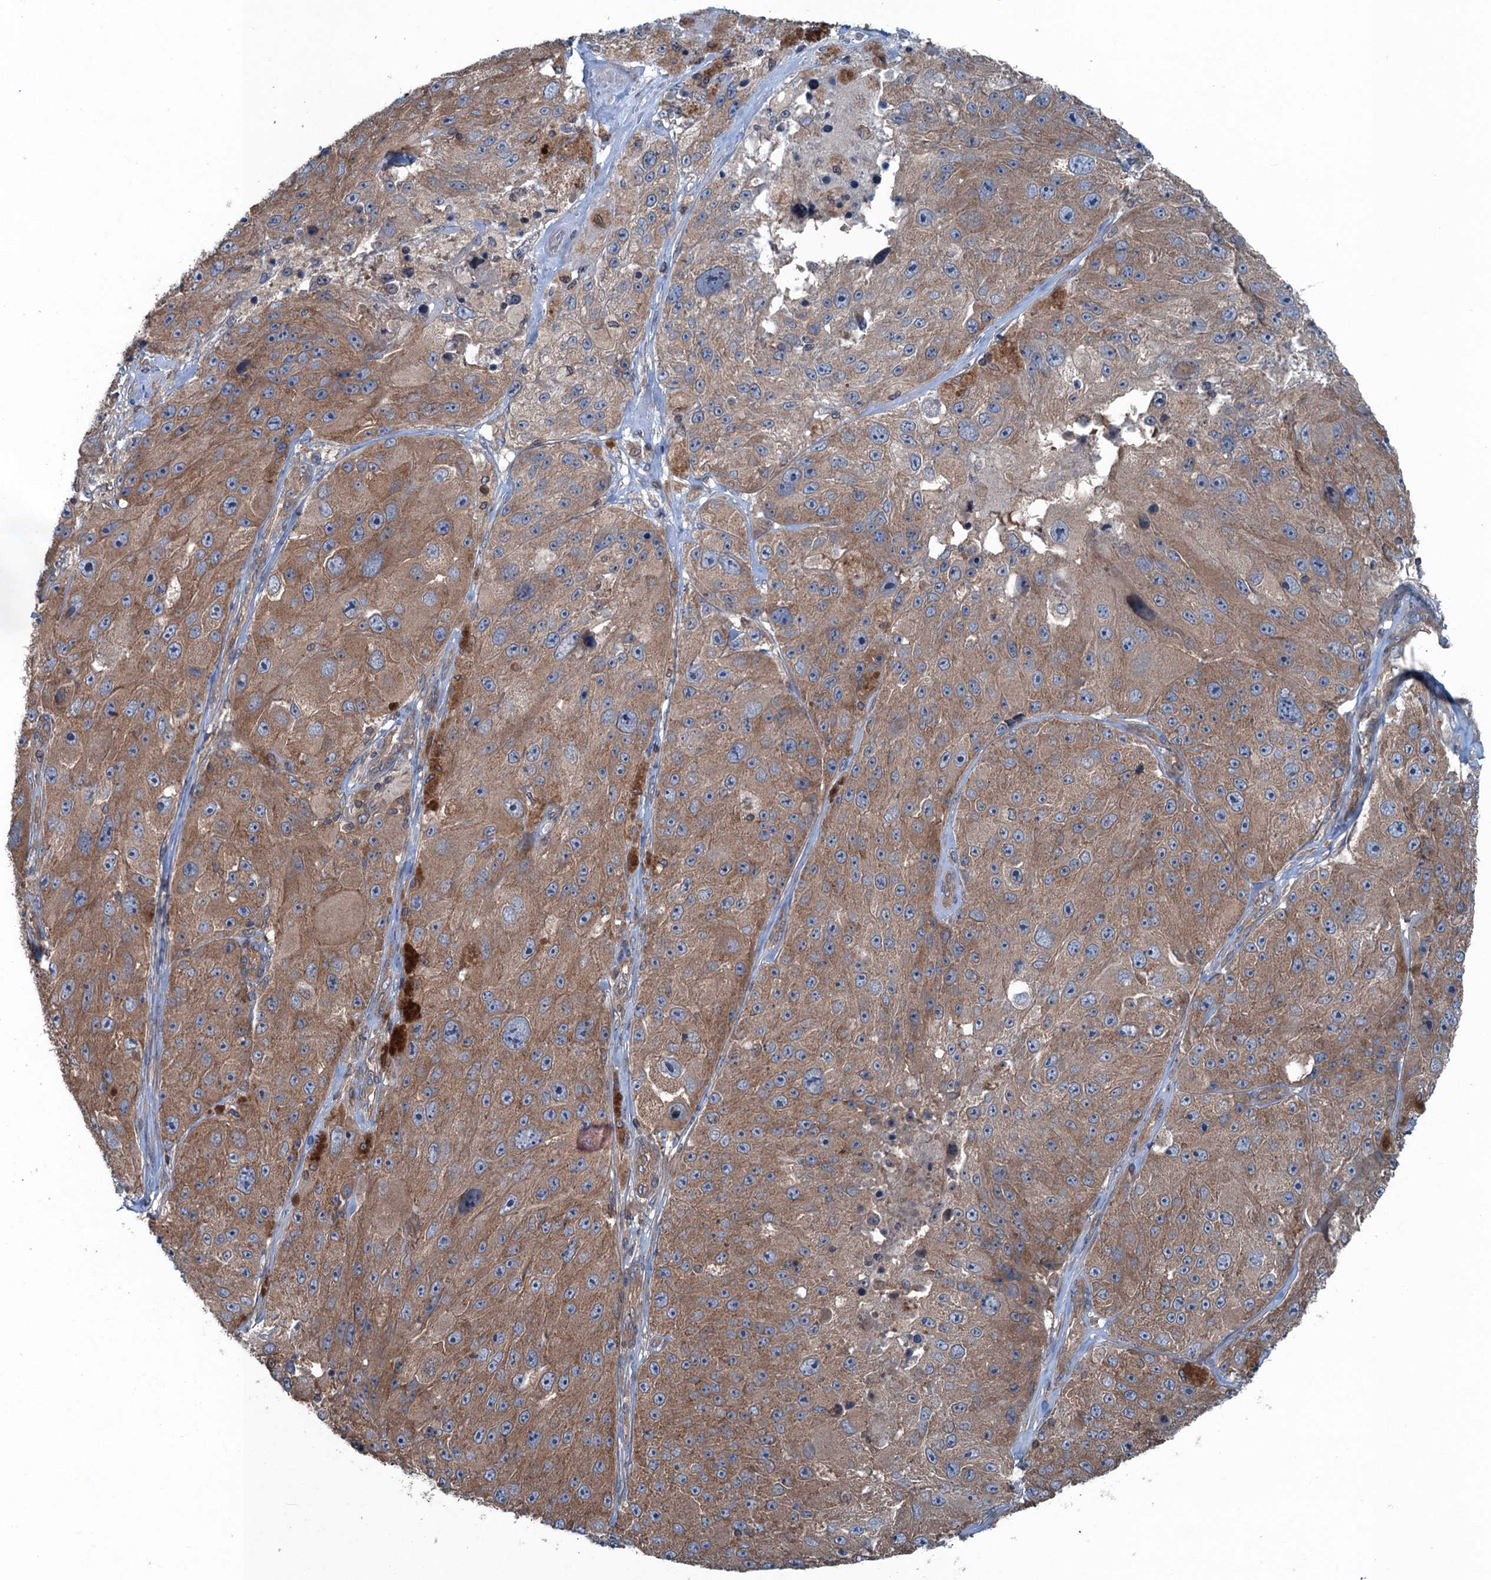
{"staining": {"intensity": "moderate", "quantity": ">75%", "location": "cytoplasmic/membranous"}, "tissue": "melanoma", "cell_type": "Tumor cells", "image_type": "cancer", "snomed": [{"axis": "morphology", "description": "Malignant melanoma, Metastatic site"}, {"axis": "topography", "description": "Lymph node"}], "caption": "Malignant melanoma (metastatic site) stained with IHC exhibits moderate cytoplasmic/membranous expression in approximately >75% of tumor cells.", "gene": "TRAPPC8", "patient": {"sex": "male", "age": 62}}